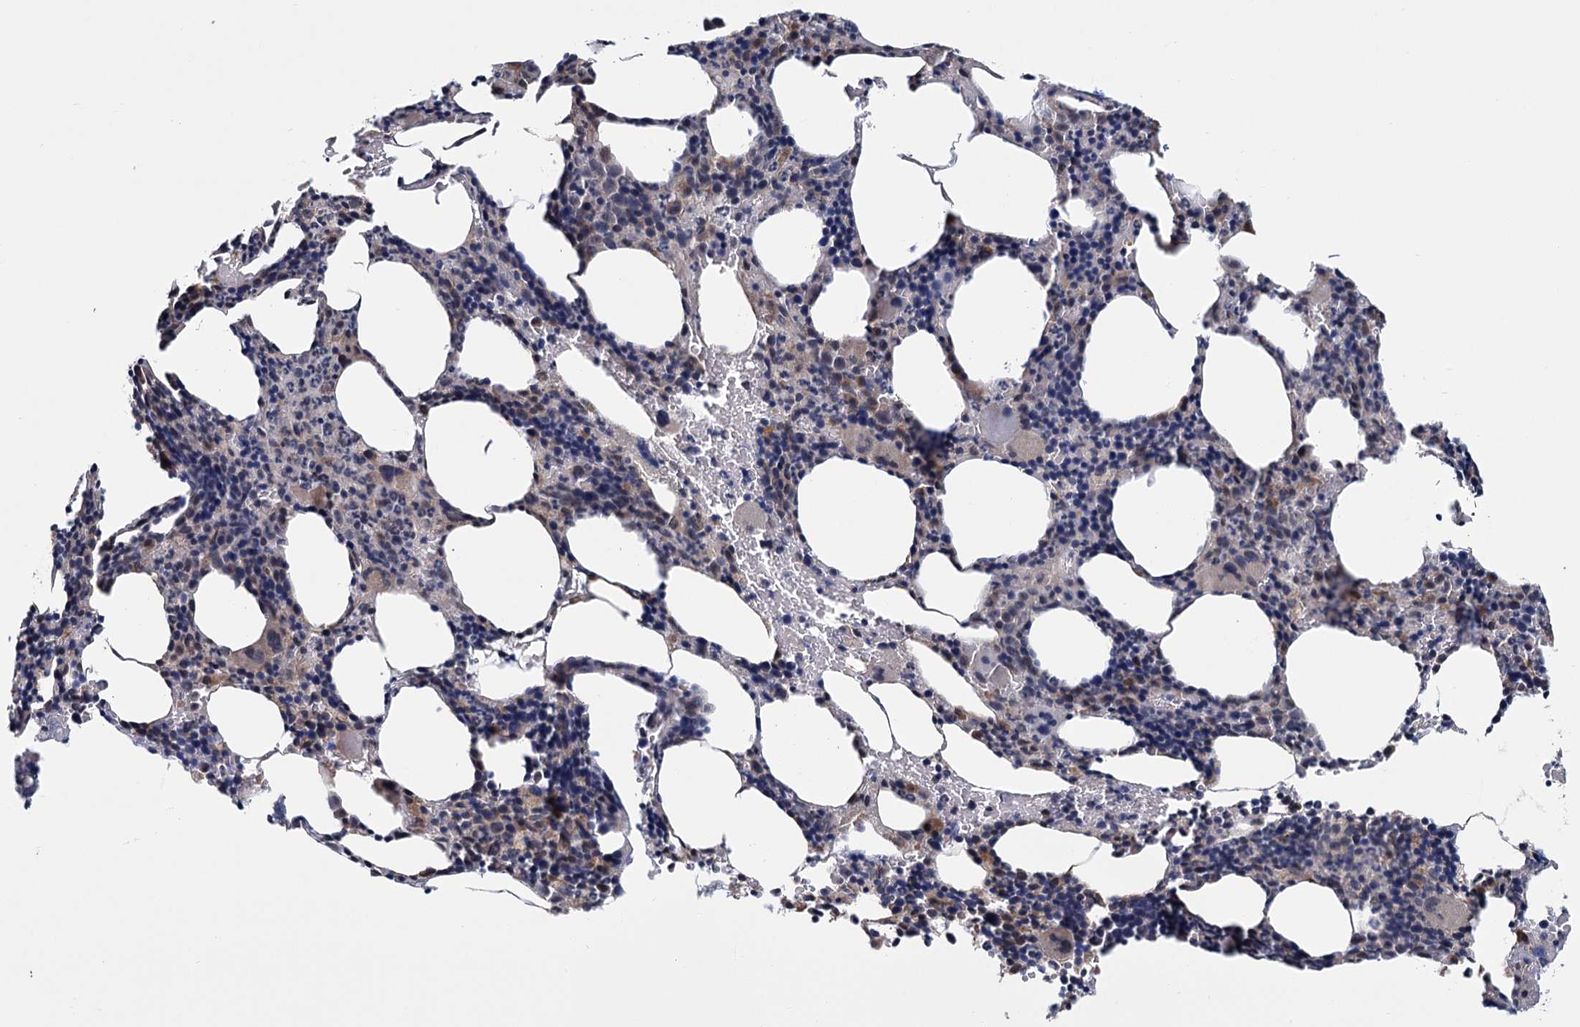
{"staining": {"intensity": "moderate", "quantity": "<25%", "location": "cytoplasmic/membranous"}, "tissue": "bone marrow", "cell_type": "Hematopoietic cells", "image_type": "normal", "snomed": [{"axis": "morphology", "description": "Normal tissue, NOS"}, {"axis": "topography", "description": "Bone marrow"}], "caption": "Hematopoietic cells display low levels of moderate cytoplasmic/membranous expression in about <25% of cells in normal bone marrow.", "gene": "MTRR", "patient": {"sex": "male", "age": 62}}